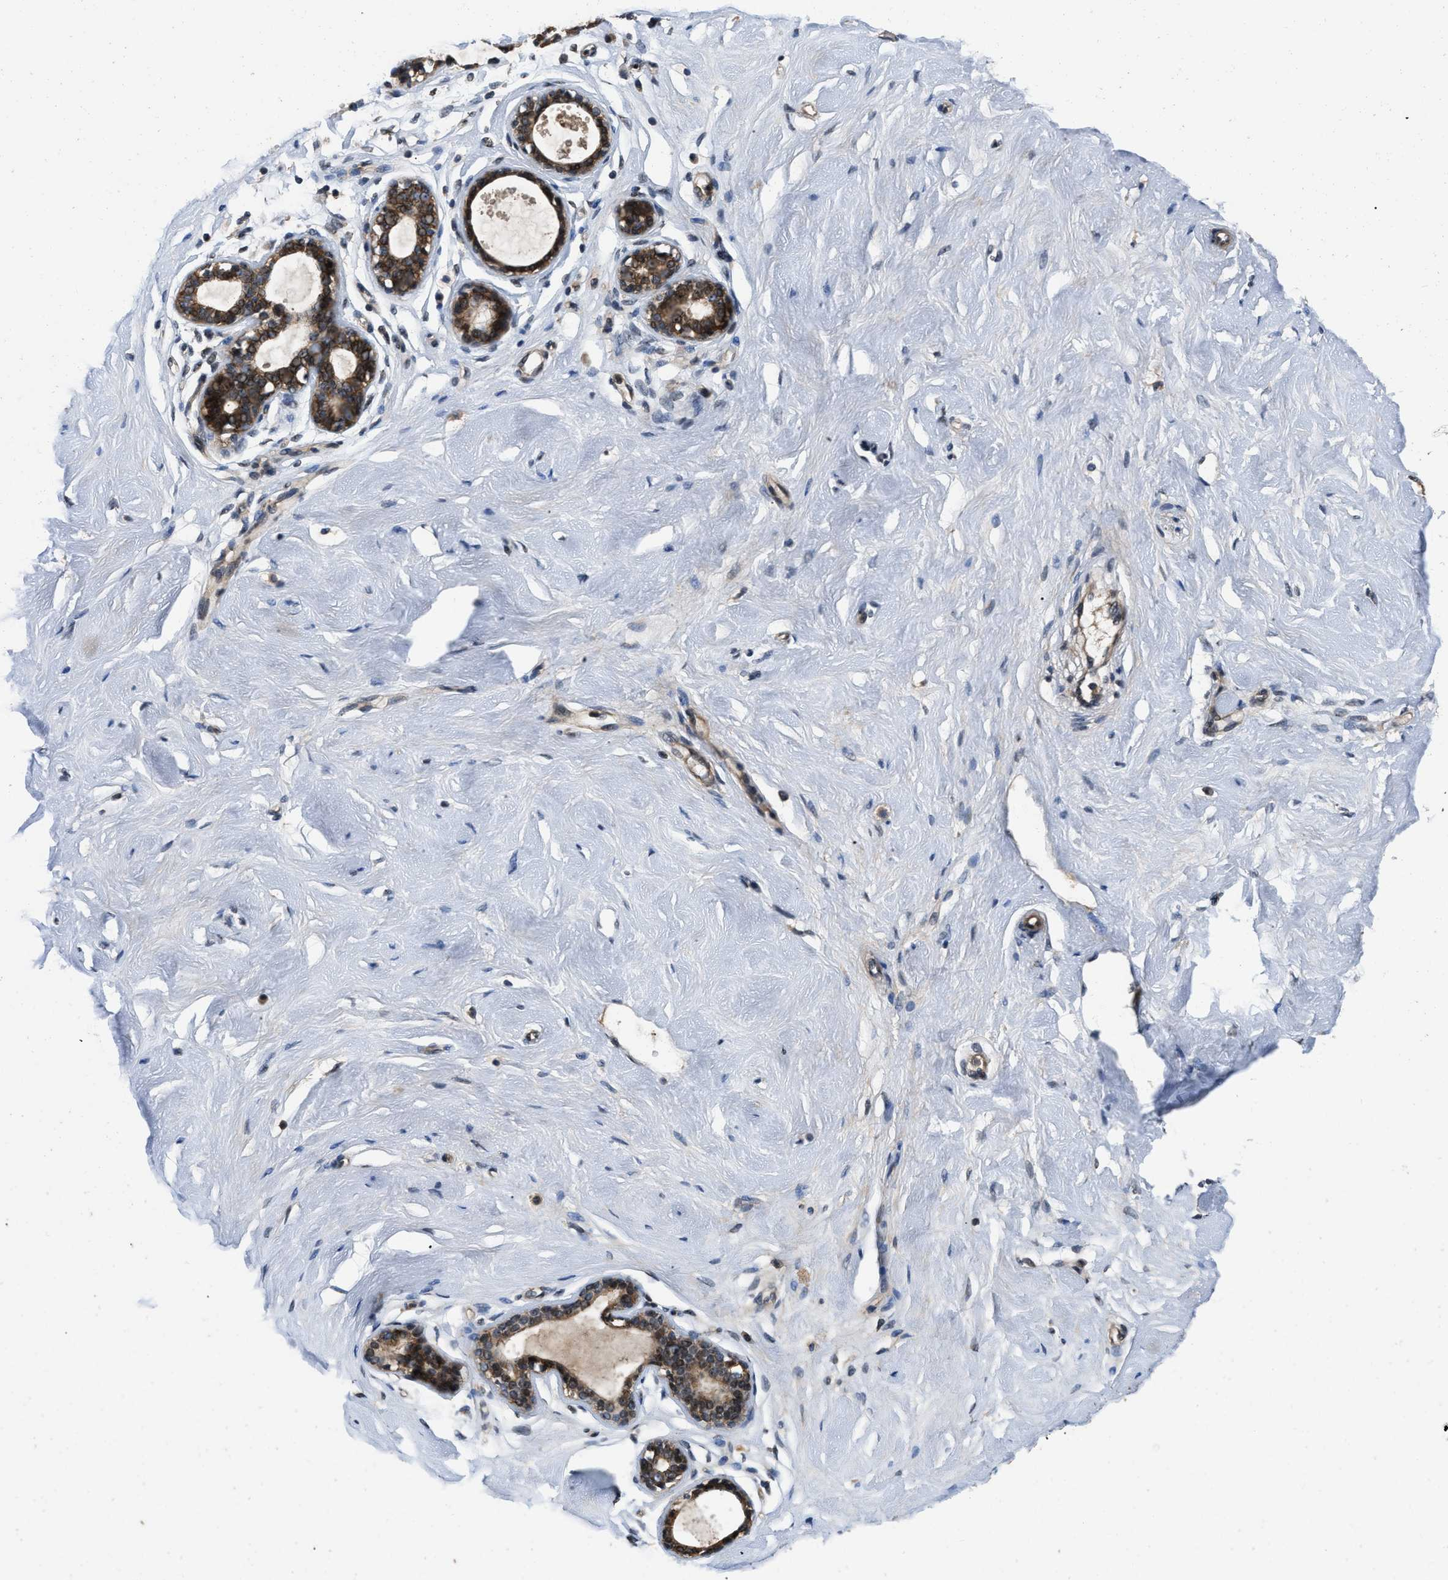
{"staining": {"intensity": "moderate", "quantity": ">75%", "location": "cytoplasmic/membranous,nuclear"}, "tissue": "breast", "cell_type": "Adipocytes", "image_type": "normal", "snomed": [{"axis": "morphology", "description": "Normal tissue, NOS"}, {"axis": "topography", "description": "Breast"}], "caption": "Adipocytes demonstrate medium levels of moderate cytoplasmic/membranous,nuclear expression in approximately >75% of cells in unremarkable breast. The staining was performed using DAB, with brown indicating positive protein expression. Nuclei are stained blue with hematoxylin.", "gene": "PRDM14", "patient": {"sex": "female", "age": 23}}